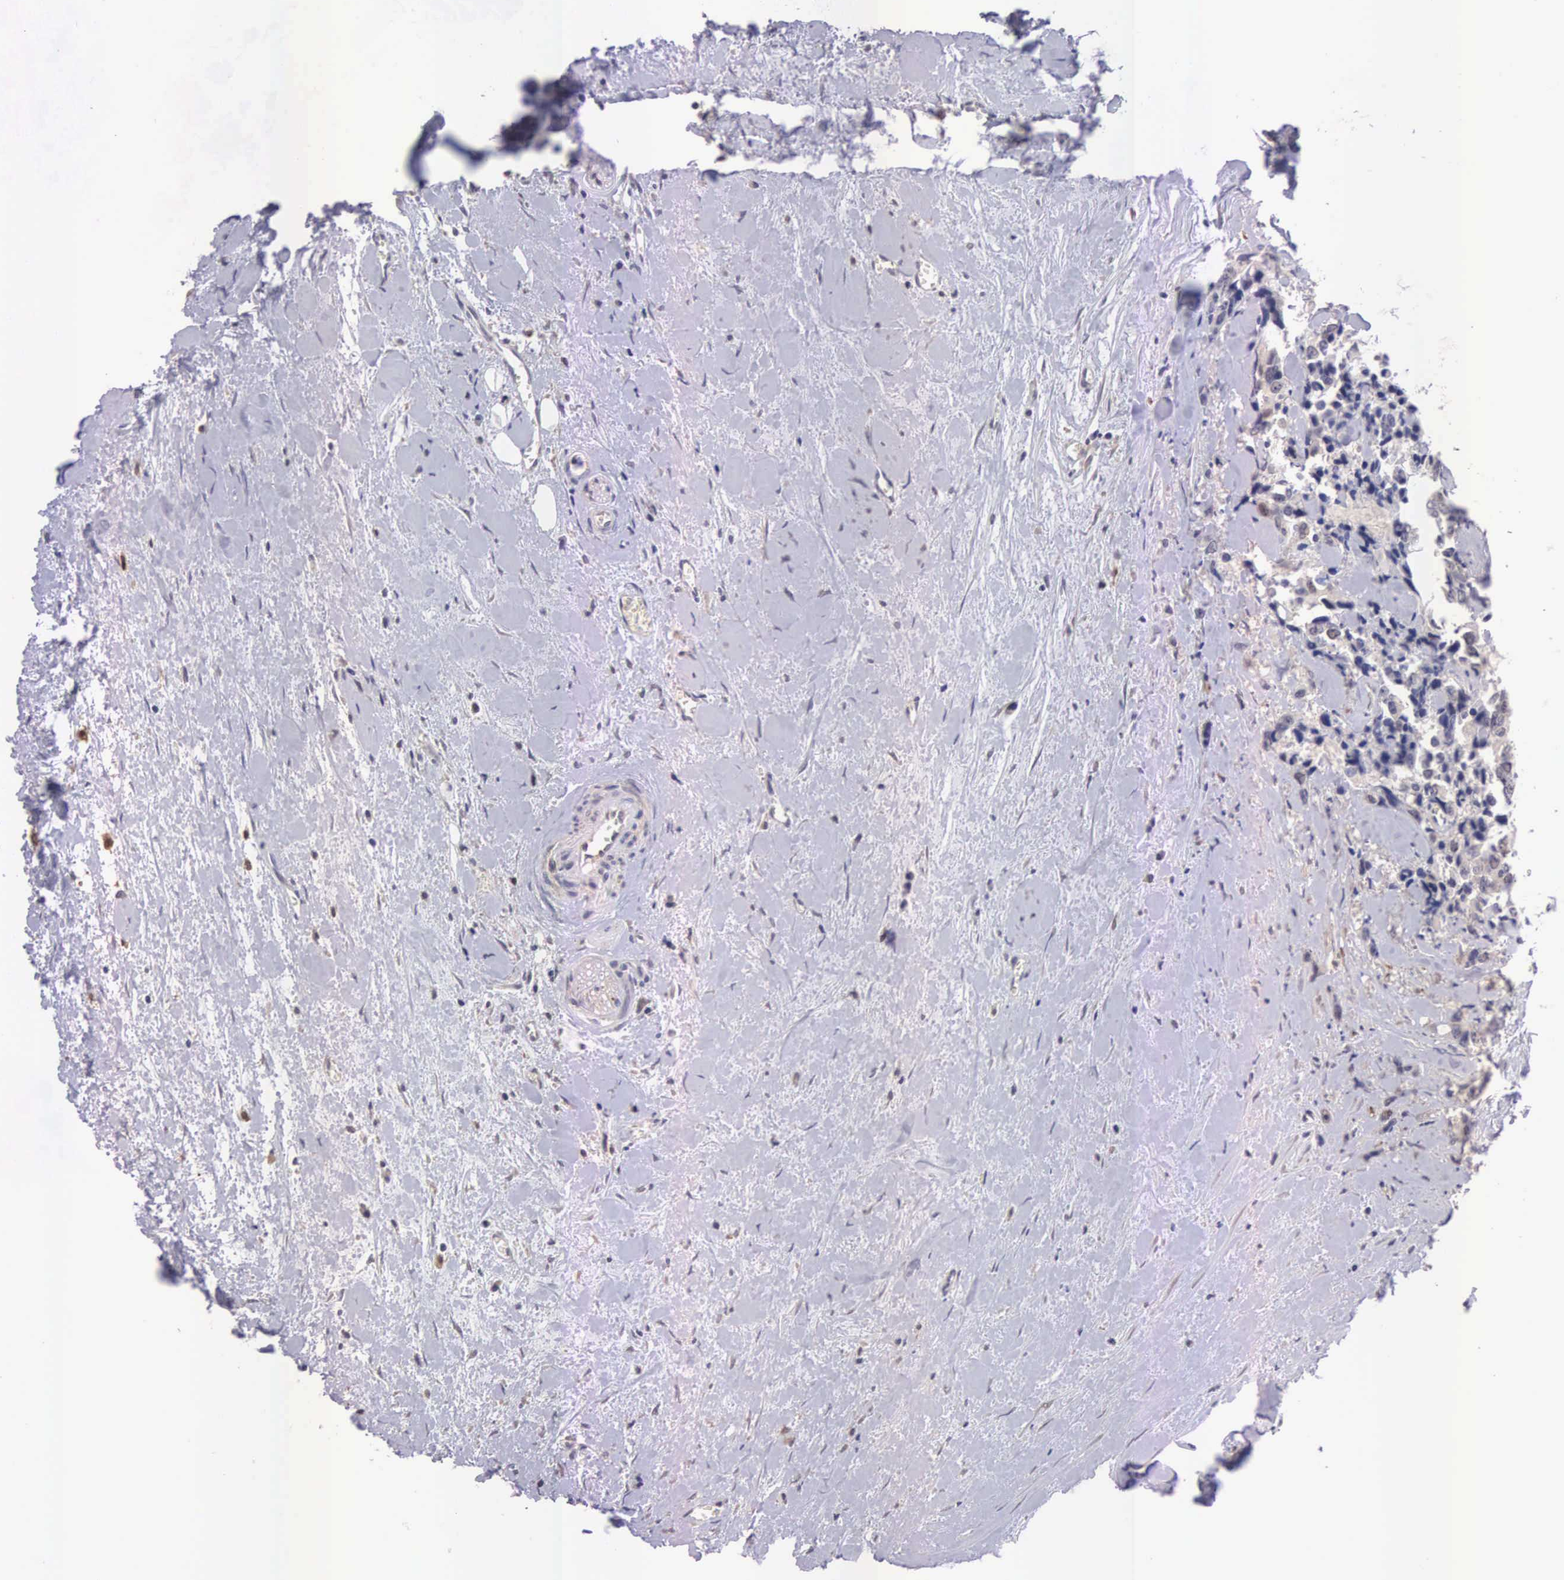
{"staining": {"intensity": "weak", "quantity": "<25%", "location": "cytoplasmic/membranous"}, "tissue": "colorectal cancer", "cell_type": "Tumor cells", "image_type": "cancer", "snomed": [{"axis": "morphology", "description": "Adenocarcinoma, NOS"}, {"axis": "topography", "description": "Rectum"}], "caption": "Tumor cells show no significant protein staining in adenocarcinoma (colorectal). Brightfield microscopy of immunohistochemistry stained with DAB (brown) and hematoxylin (blue), captured at high magnification.", "gene": "CDC45", "patient": {"sex": "male", "age": 76}}